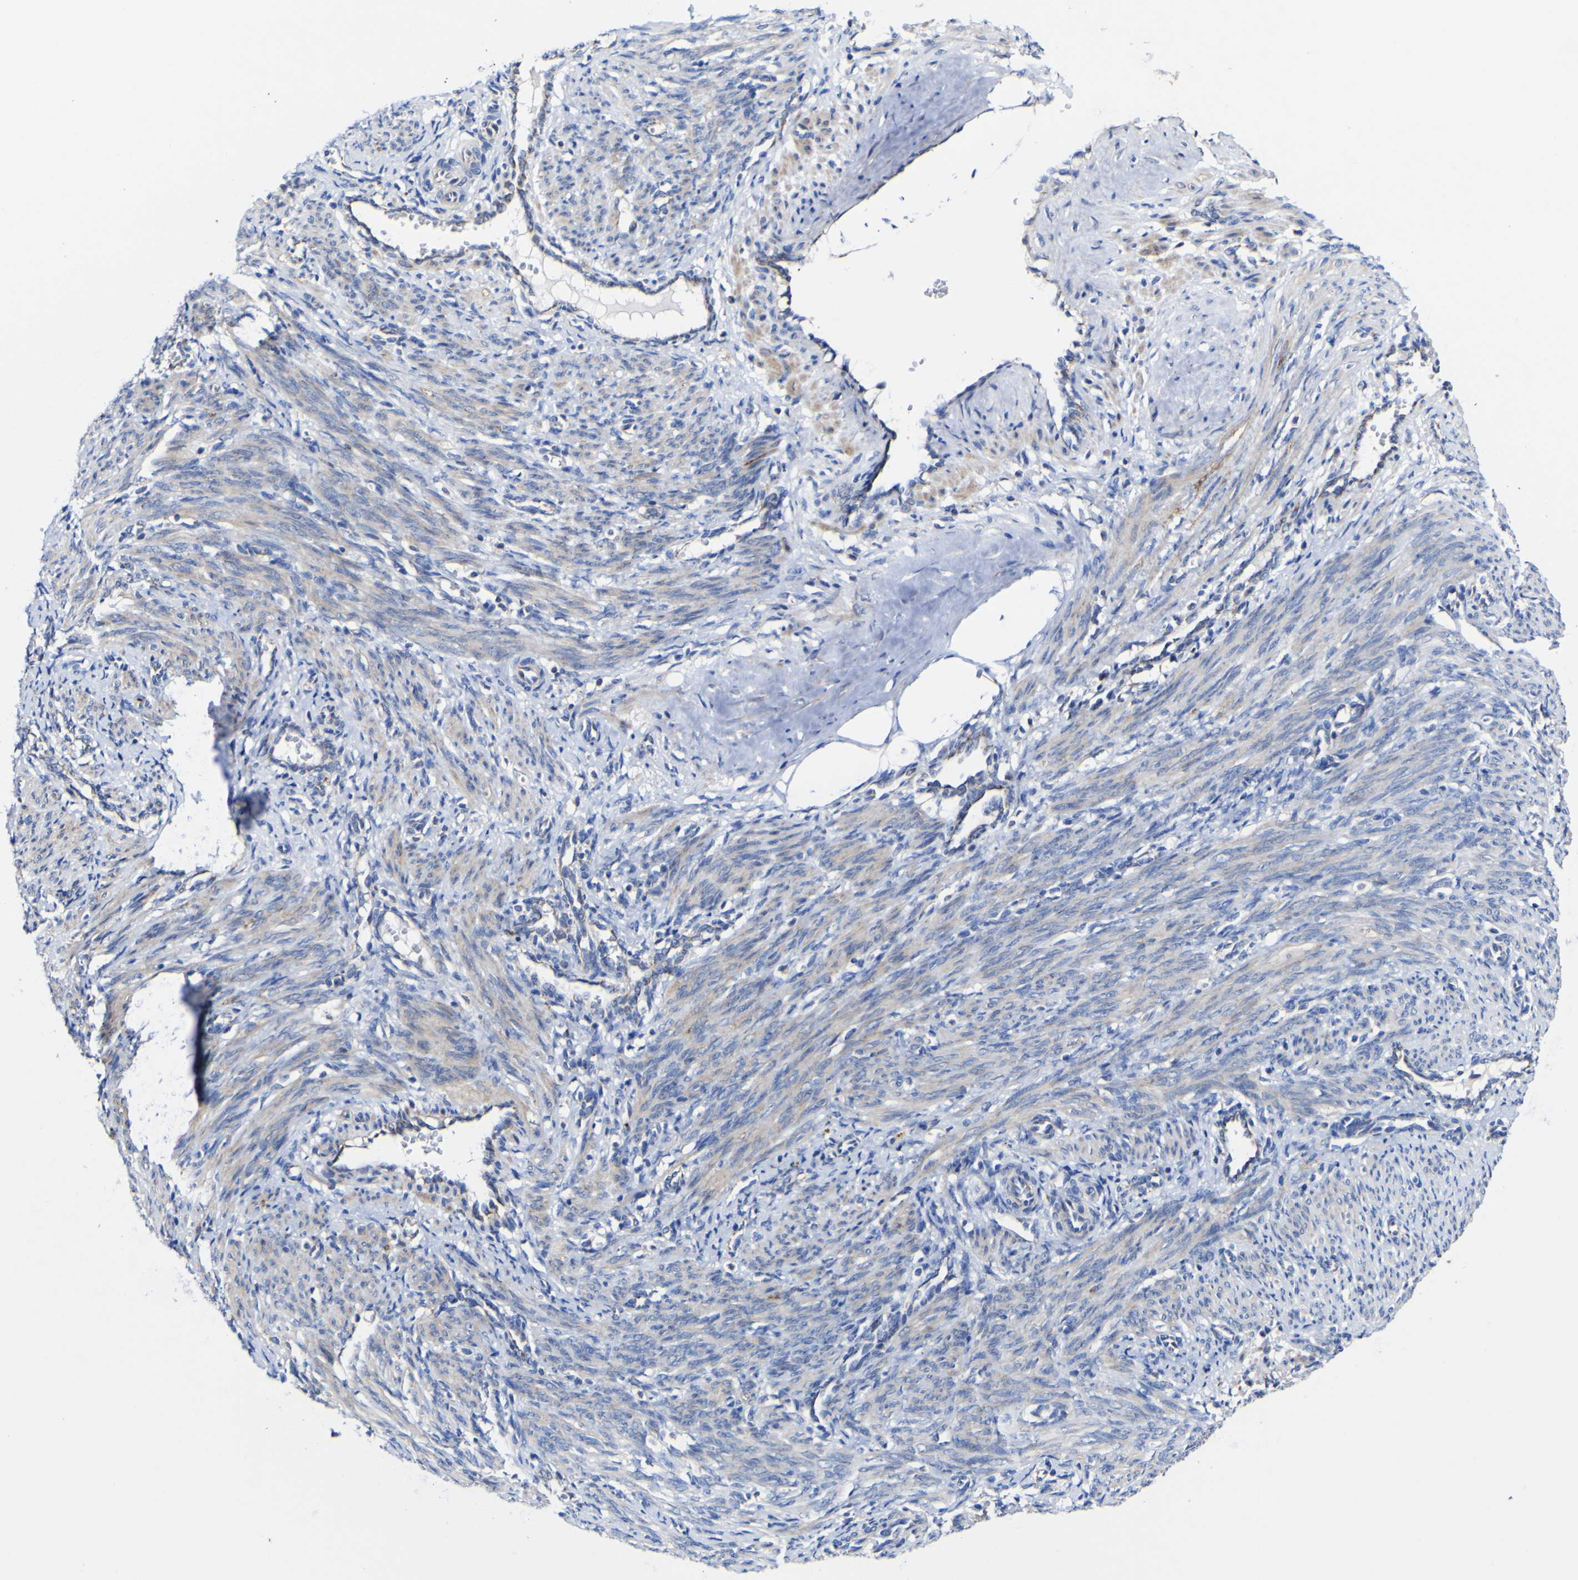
{"staining": {"intensity": "weak", "quantity": "25%-75%", "location": "cytoplasmic/membranous"}, "tissue": "smooth muscle", "cell_type": "Smooth muscle cells", "image_type": "normal", "snomed": [{"axis": "morphology", "description": "Normal tissue, NOS"}, {"axis": "topography", "description": "Endometrium"}], "caption": "Immunohistochemistry photomicrograph of benign smooth muscle: smooth muscle stained using IHC exhibits low levels of weak protein expression localized specifically in the cytoplasmic/membranous of smooth muscle cells, appearing as a cytoplasmic/membranous brown color.", "gene": "CCDC90B", "patient": {"sex": "female", "age": 33}}